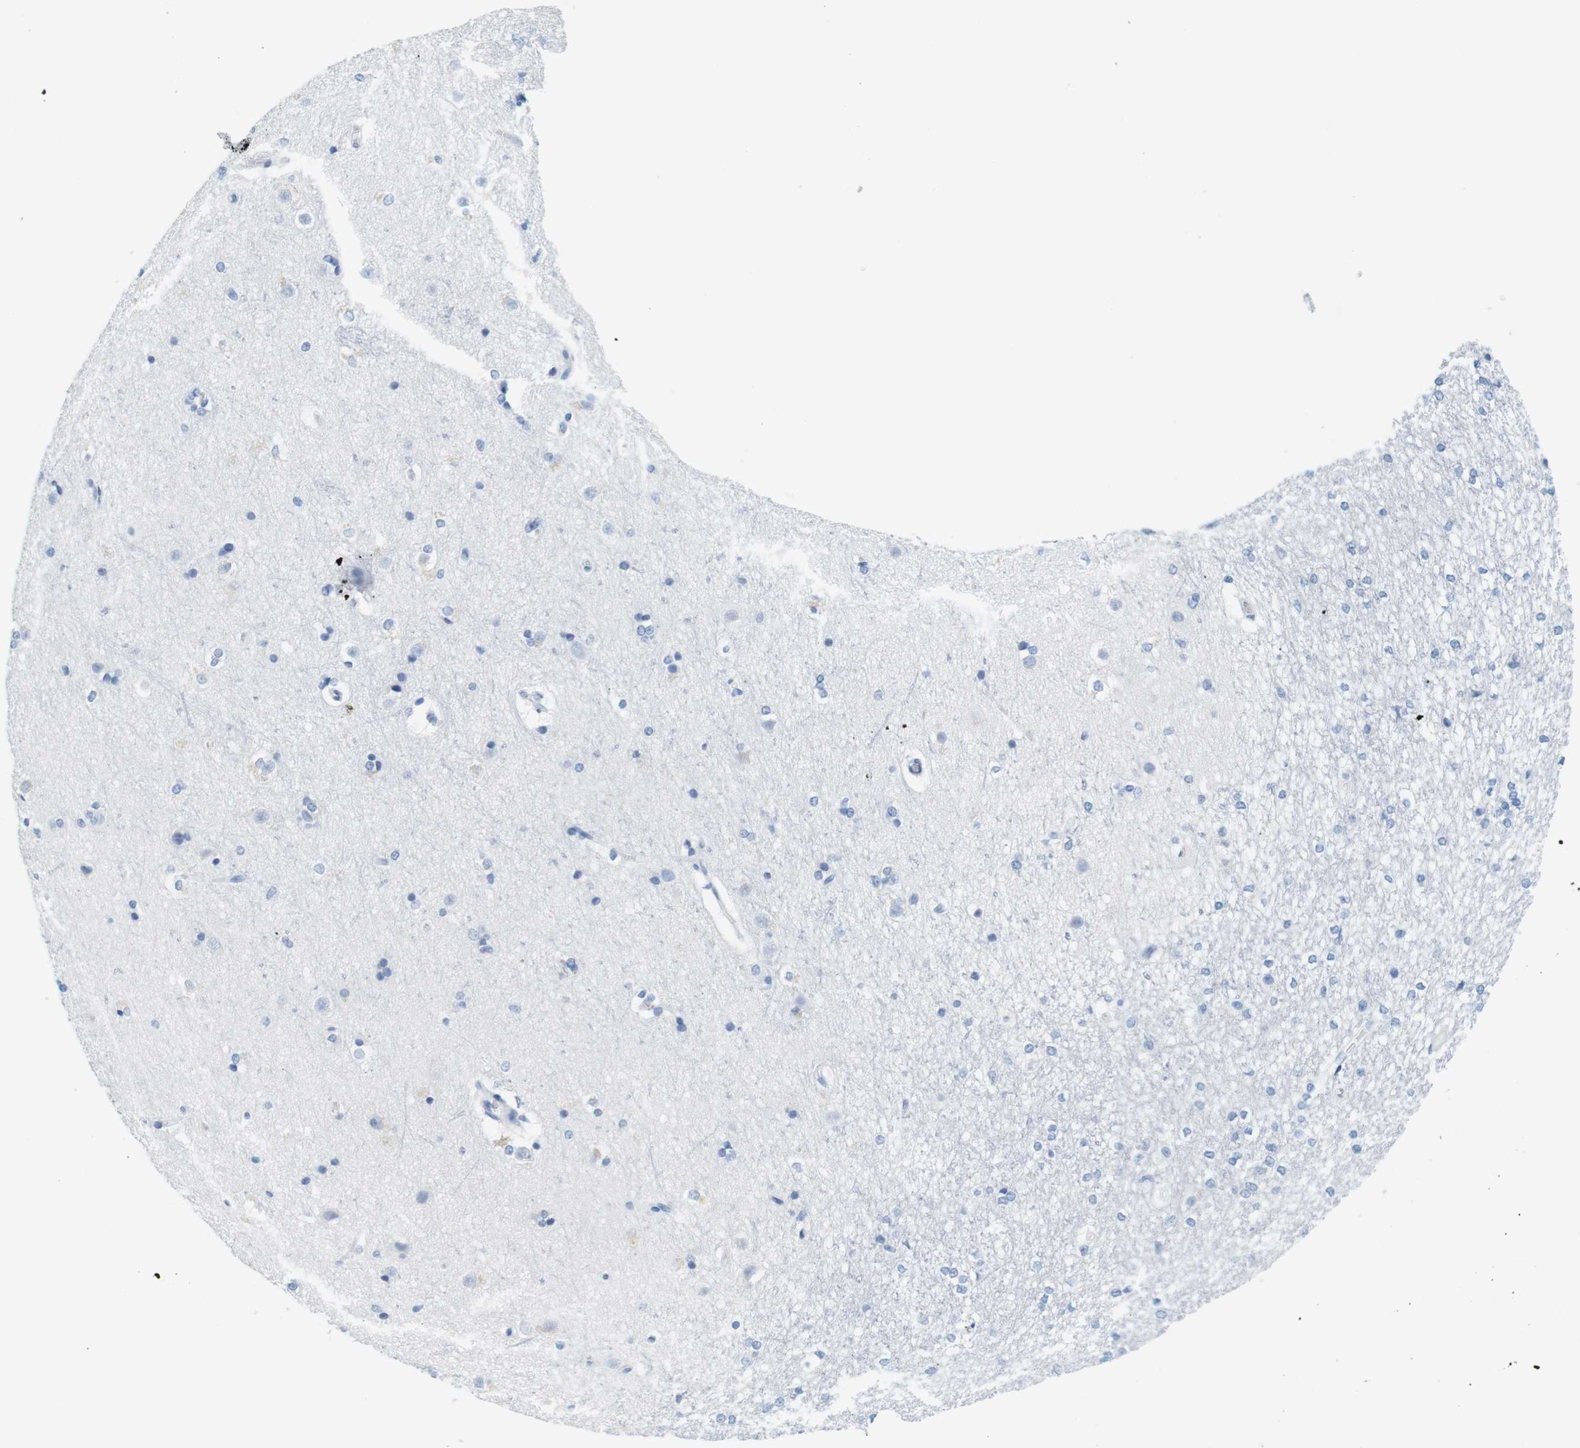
{"staining": {"intensity": "negative", "quantity": "none", "location": "none"}, "tissue": "caudate", "cell_type": "Glial cells", "image_type": "normal", "snomed": [{"axis": "morphology", "description": "Normal tissue, NOS"}, {"axis": "topography", "description": "Lateral ventricle wall"}], "caption": "Immunohistochemistry (IHC) image of benign human caudate stained for a protein (brown), which displays no positivity in glial cells.", "gene": "CYP2C9", "patient": {"sex": "female", "age": 19}}